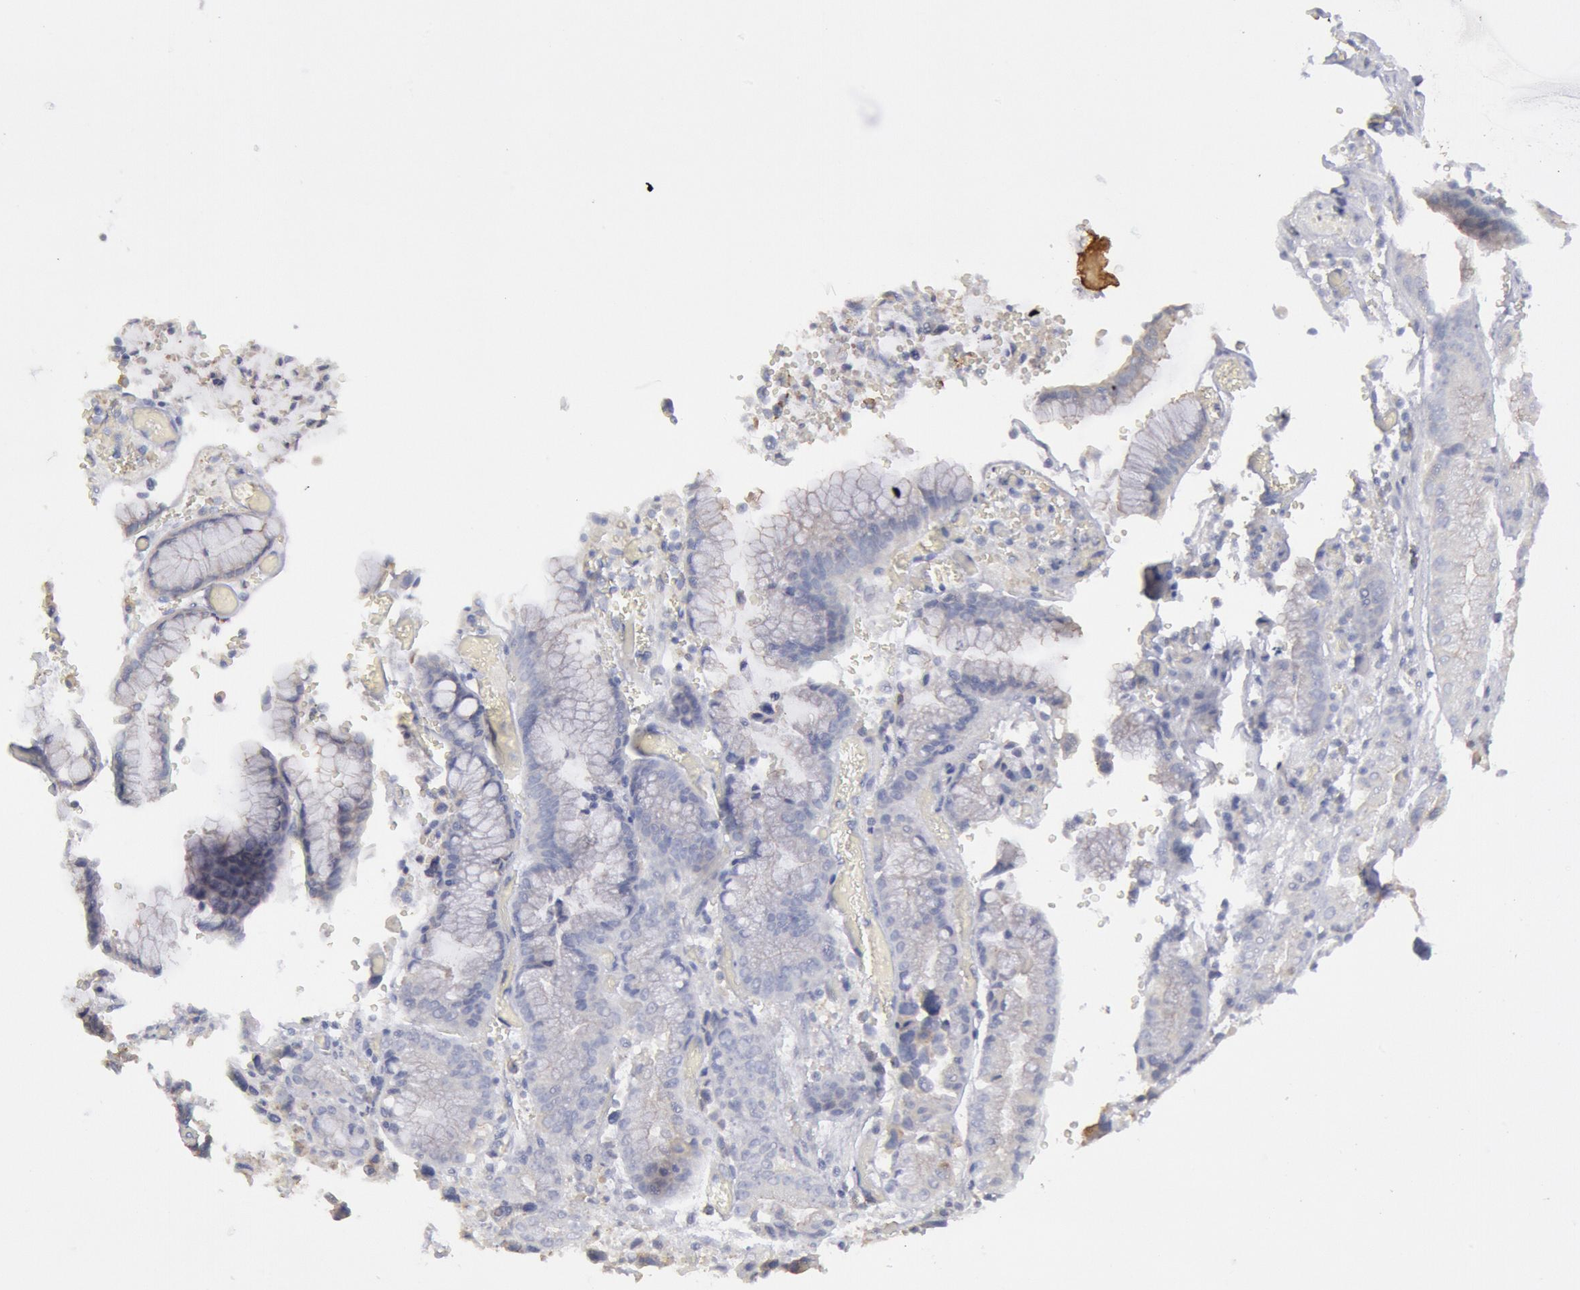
{"staining": {"intensity": "negative", "quantity": "none", "location": "none"}, "tissue": "stomach cancer", "cell_type": "Tumor cells", "image_type": "cancer", "snomed": [{"axis": "morphology", "description": "Adenocarcinoma, NOS"}, {"axis": "topography", "description": "Stomach, upper"}], "caption": "Tumor cells are negative for protein expression in human stomach cancer (adenocarcinoma).", "gene": "MYH7", "patient": {"sex": "male", "age": 71}}